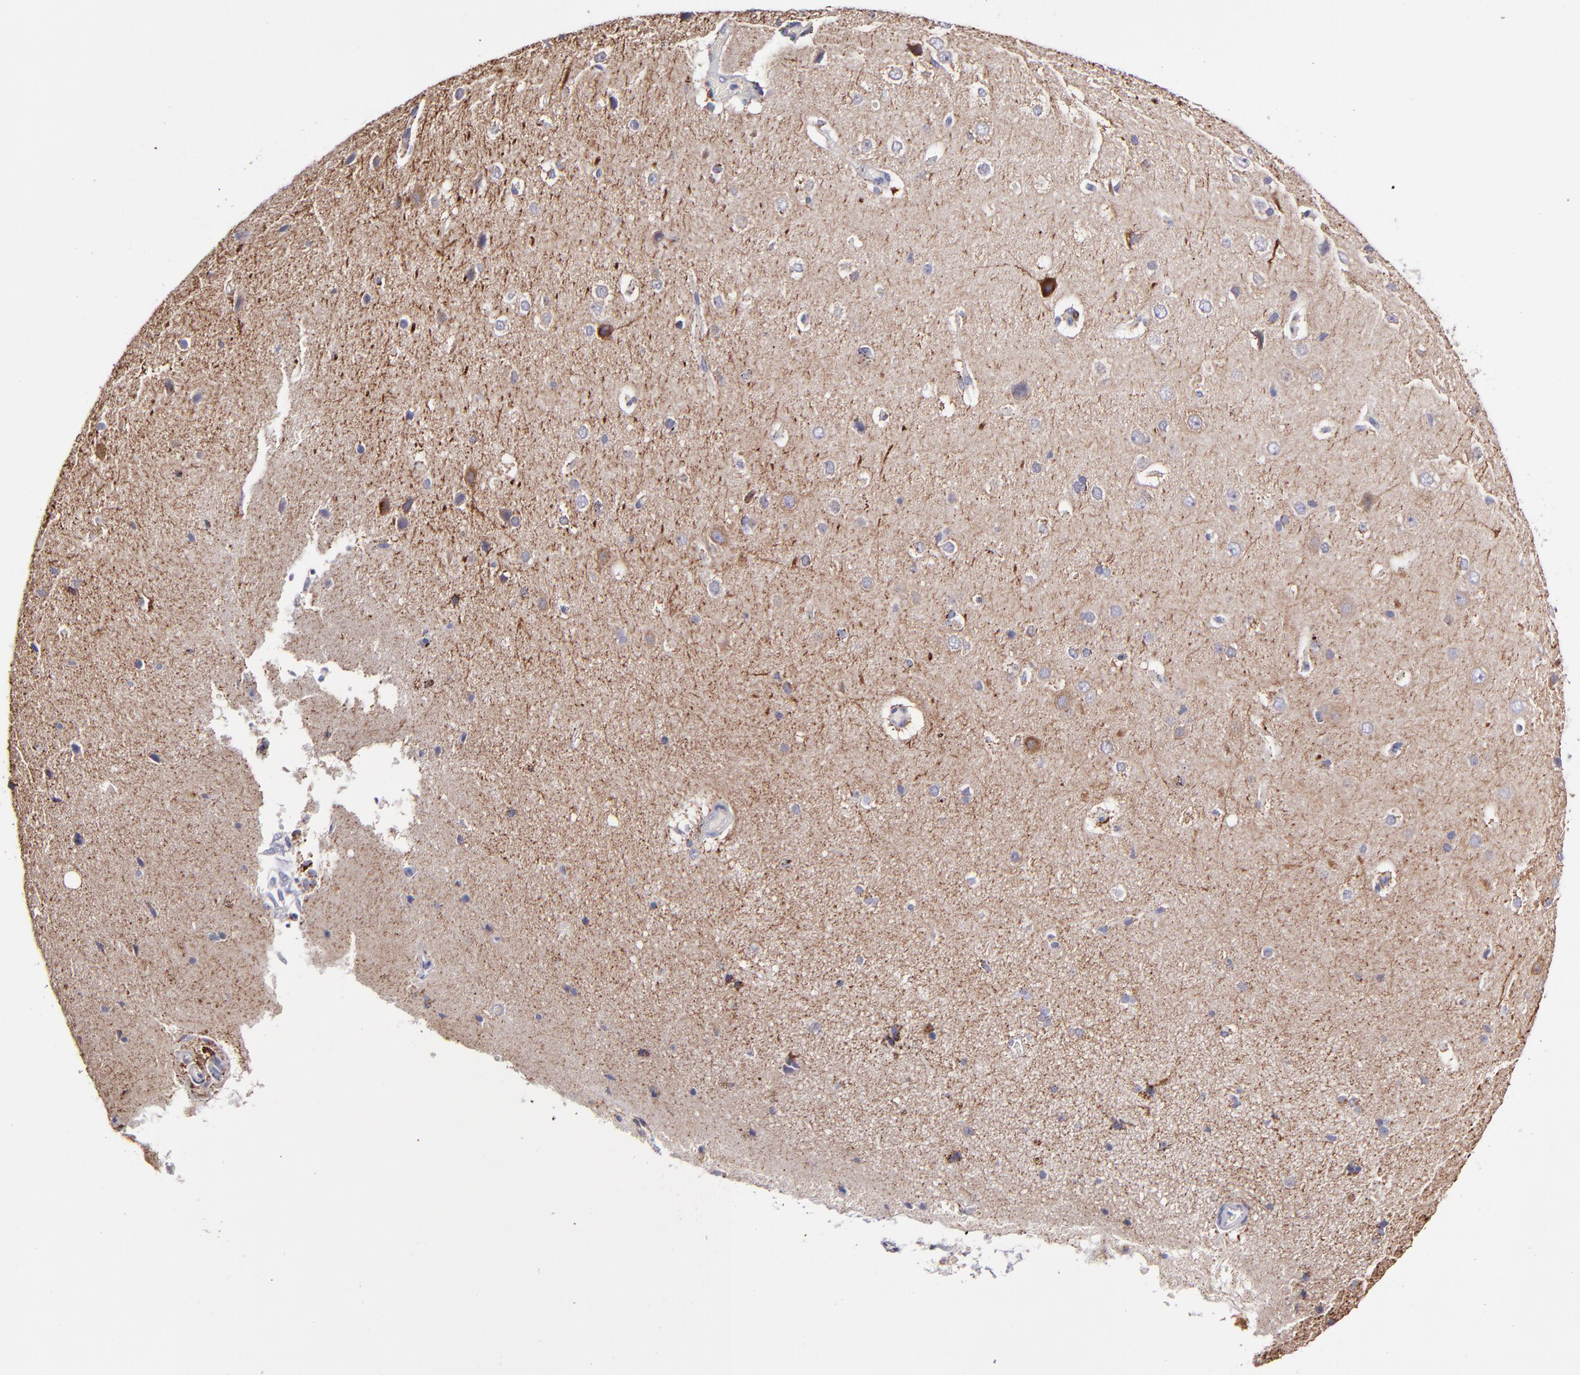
{"staining": {"intensity": "negative", "quantity": "none", "location": "none"}, "tissue": "cerebral cortex", "cell_type": "Endothelial cells", "image_type": "normal", "snomed": [{"axis": "morphology", "description": "Normal tissue, NOS"}, {"axis": "topography", "description": "Cerebral cortex"}], "caption": "IHC image of normal cerebral cortex stained for a protein (brown), which displays no staining in endothelial cells. (DAB (3,3'-diaminobenzidine) immunohistochemistry (IHC), high magnification).", "gene": "GLDC", "patient": {"sex": "female", "age": 45}}